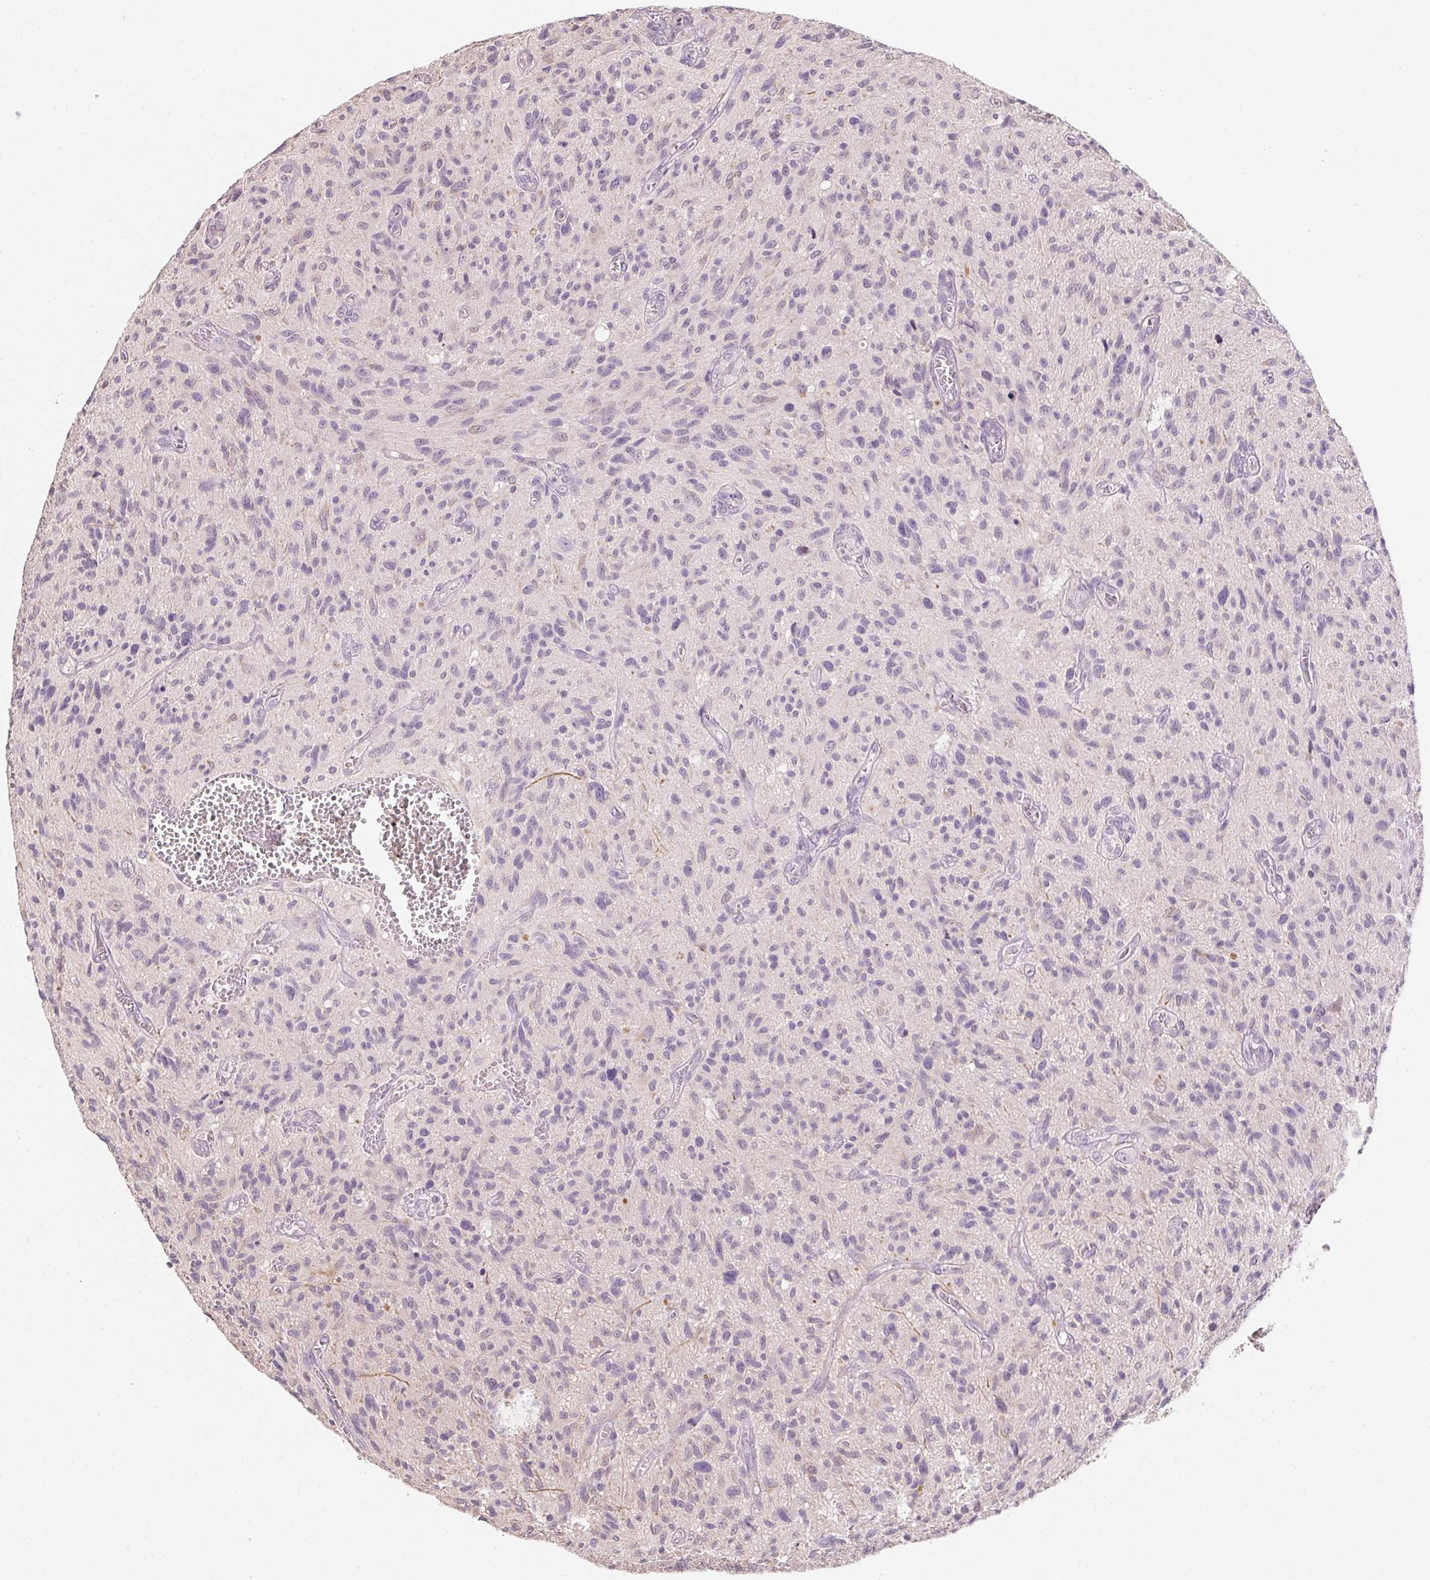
{"staining": {"intensity": "negative", "quantity": "none", "location": "none"}, "tissue": "glioma", "cell_type": "Tumor cells", "image_type": "cancer", "snomed": [{"axis": "morphology", "description": "Glioma, malignant, High grade"}, {"axis": "topography", "description": "Brain"}], "caption": "Tumor cells are negative for brown protein staining in glioma. (DAB (3,3'-diaminobenzidine) IHC visualized using brightfield microscopy, high magnification).", "gene": "ALDH8A1", "patient": {"sex": "male", "age": 75}}